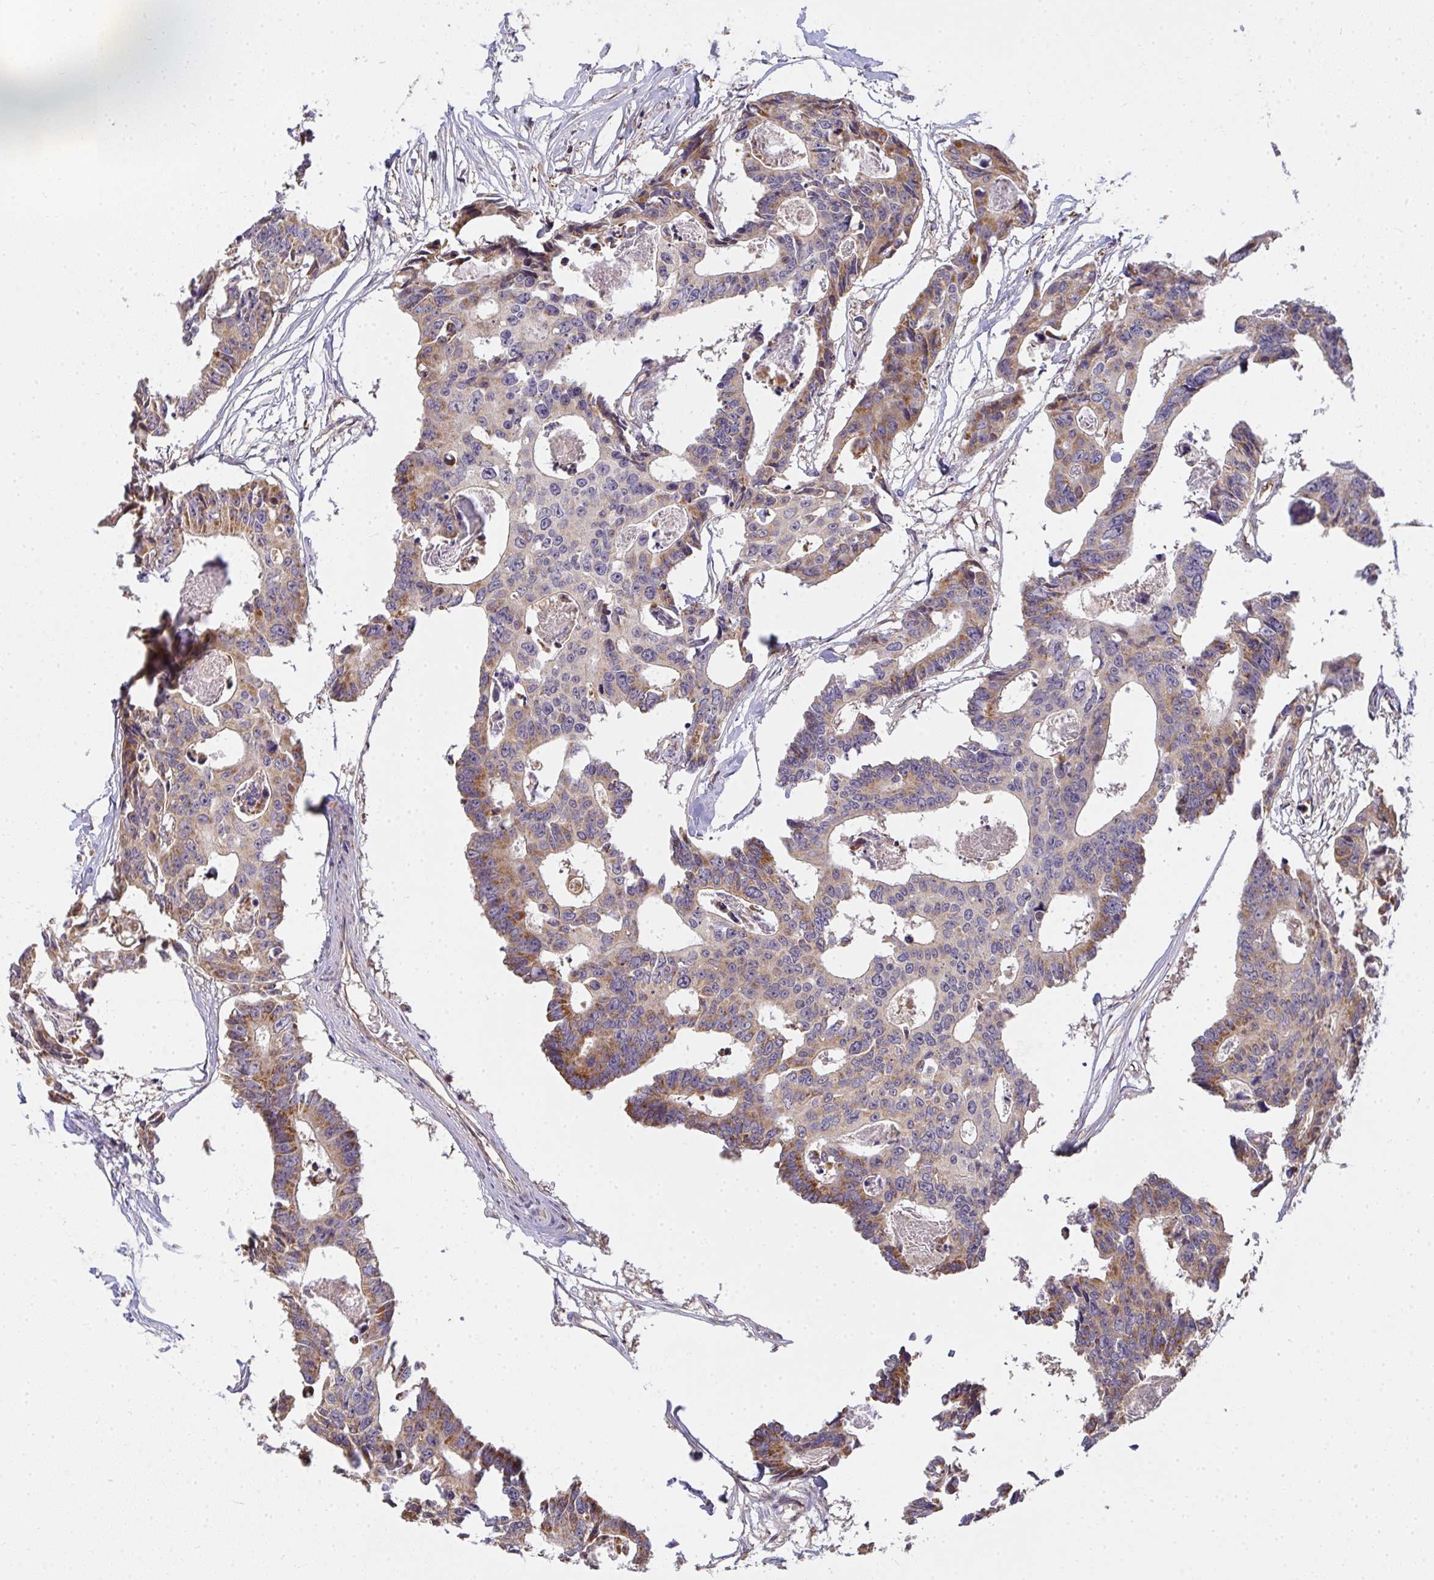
{"staining": {"intensity": "moderate", "quantity": ">75%", "location": "cytoplasmic/membranous"}, "tissue": "colorectal cancer", "cell_type": "Tumor cells", "image_type": "cancer", "snomed": [{"axis": "morphology", "description": "Adenocarcinoma, NOS"}, {"axis": "topography", "description": "Rectum"}], "caption": "An immunohistochemistry (IHC) photomicrograph of tumor tissue is shown. Protein staining in brown labels moderate cytoplasmic/membranous positivity in colorectal cancer within tumor cells.", "gene": "B4GALT6", "patient": {"sex": "male", "age": 57}}